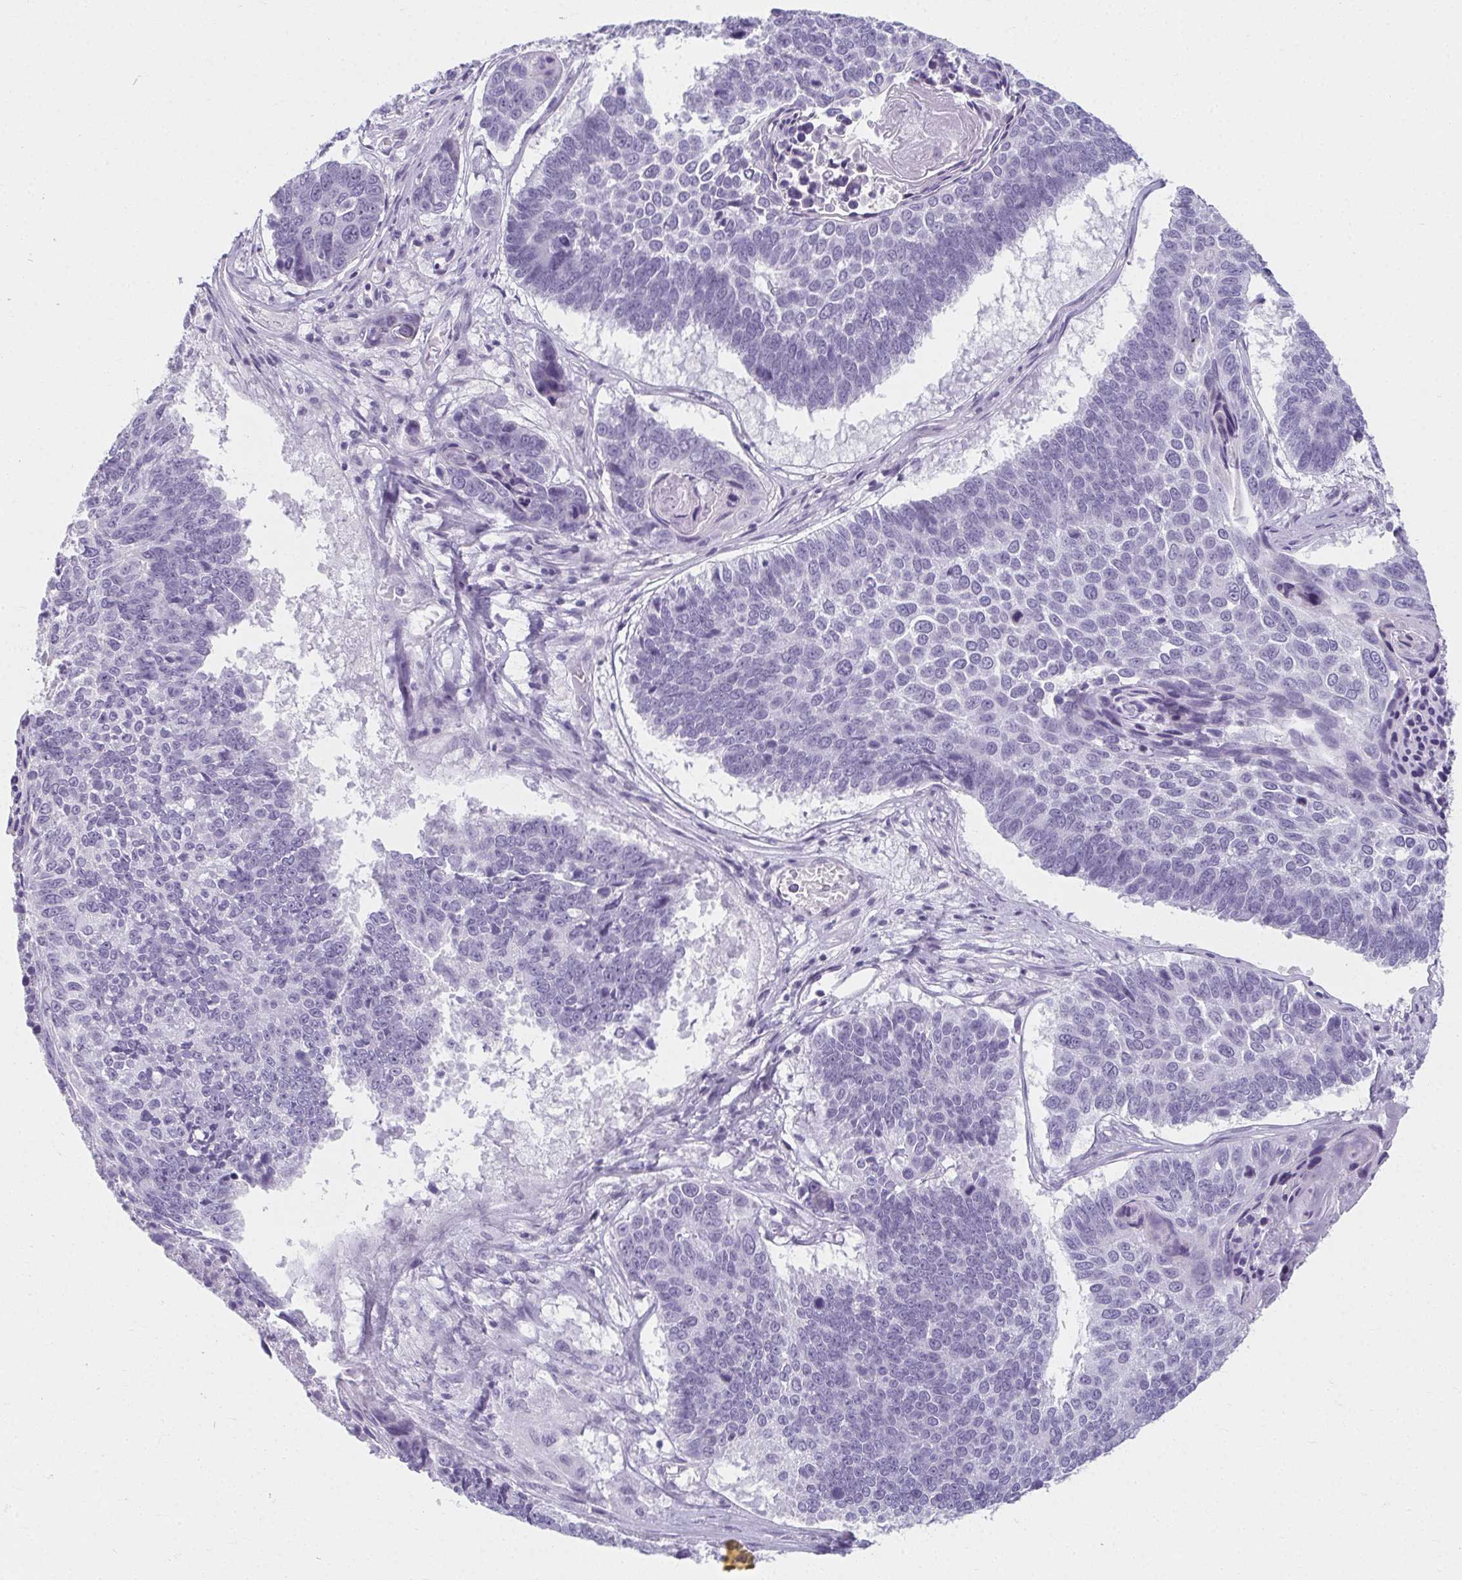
{"staining": {"intensity": "negative", "quantity": "none", "location": "none"}, "tissue": "lung cancer", "cell_type": "Tumor cells", "image_type": "cancer", "snomed": [{"axis": "morphology", "description": "Squamous cell carcinoma, NOS"}, {"axis": "topography", "description": "Lung"}], "caption": "Tumor cells are negative for brown protein staining in lung cancer. The staining is performed using DAB brown chromogen with nuclei counter-stained in using hematoxylin.", "gene": "MOBP", "patient": {"sex": "male", "age": 73}}